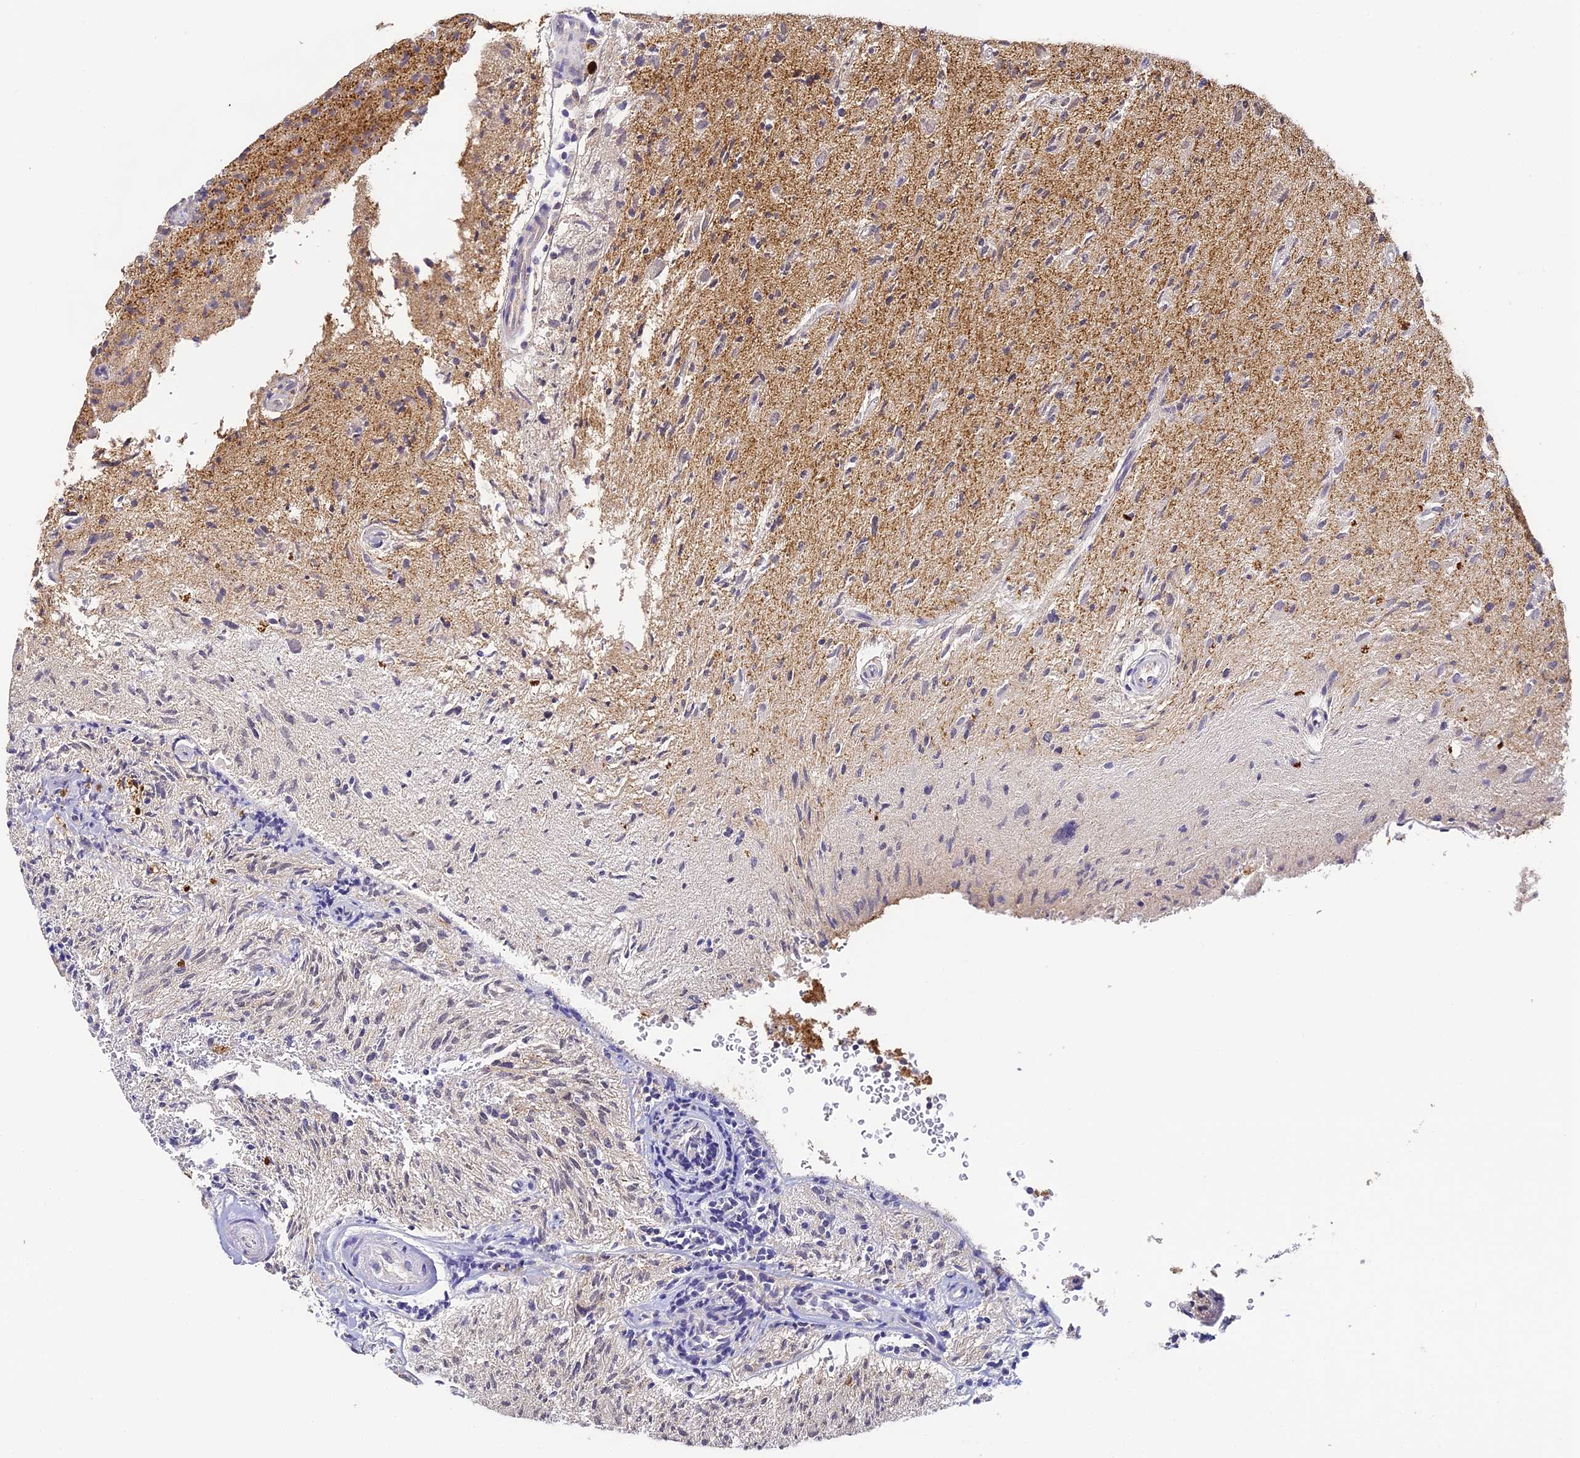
{"staining": {"intensity": "moderate", "quantity": "25%-75%", "location": "cytoplasmic/membranous"}, "tissue": "glioma", "cell_type": "Tumor cells", "image_type": "cancer", "snomed": [{"axis": "morphology", "description": "Glioma, malignant, High grade"}, {"axis": "topography", "description": "Brain"}], "caption": "This micrograph demonstrates IHC staining of human malignant glioma (high-grade), with medium moderate cytoplasmic/membranous positivity in approximately 25%-75% of tumor cells.", "gene": "YAE1", "patient": {"sex": "female", "age": 57}}